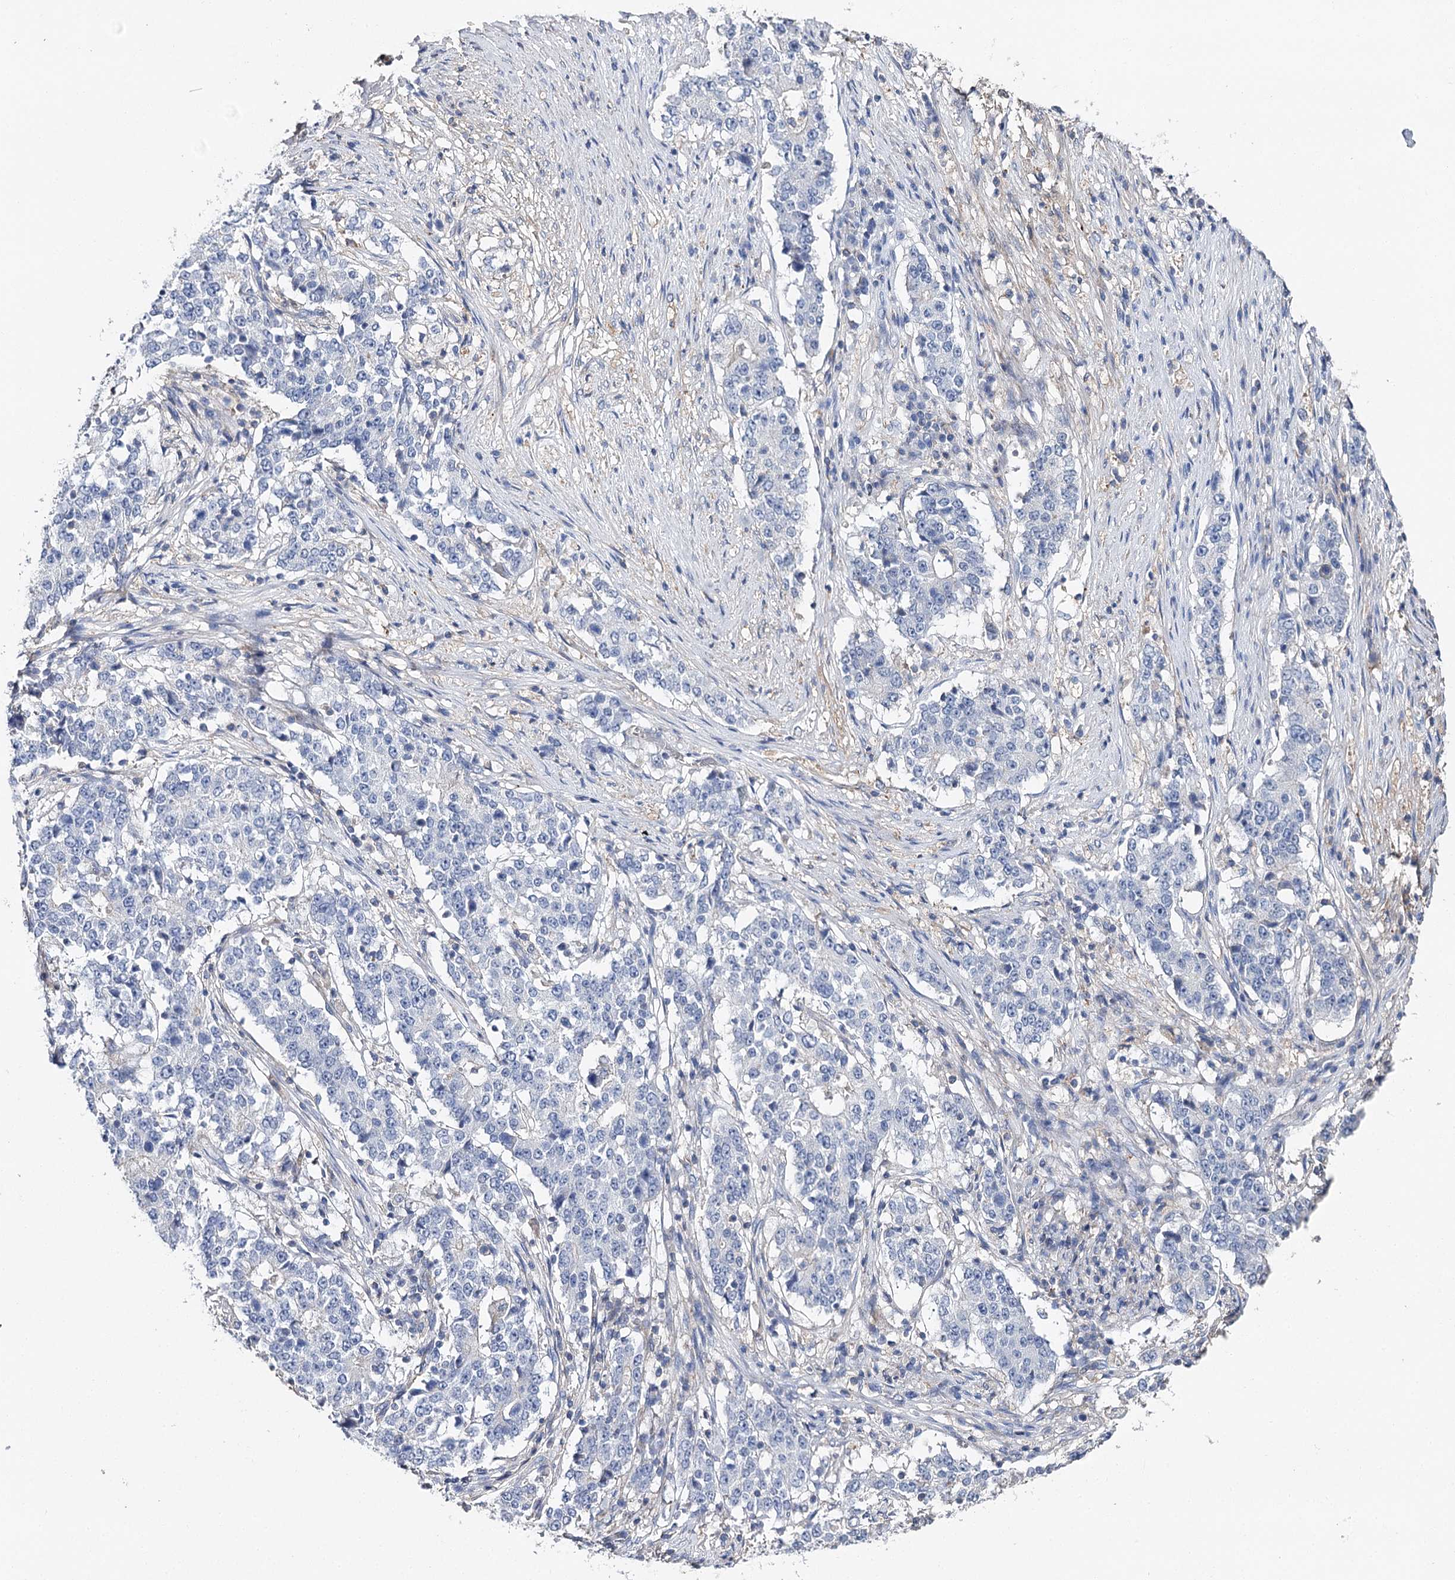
{"staining": {"intensity": "negative", "quantity": "none", "location": "none"}, "tissue": "stomach cancer", "cell_type": "Tumor cells", "image_type": "cancer", "snomed": [{"axis": "morphology", "description": "Adenocarcinoma, NOS"}, {"axis": "topography", "description": "Stomach"}], "caption": "A high-resolution histopathology image shows immunohistochemistry (IHC) staining of adenocarcinoma (stomach), which reveals no significant expression in tumor cells.", "gene": "EPYC", "patient": {"sex": "male", "age": 59}}